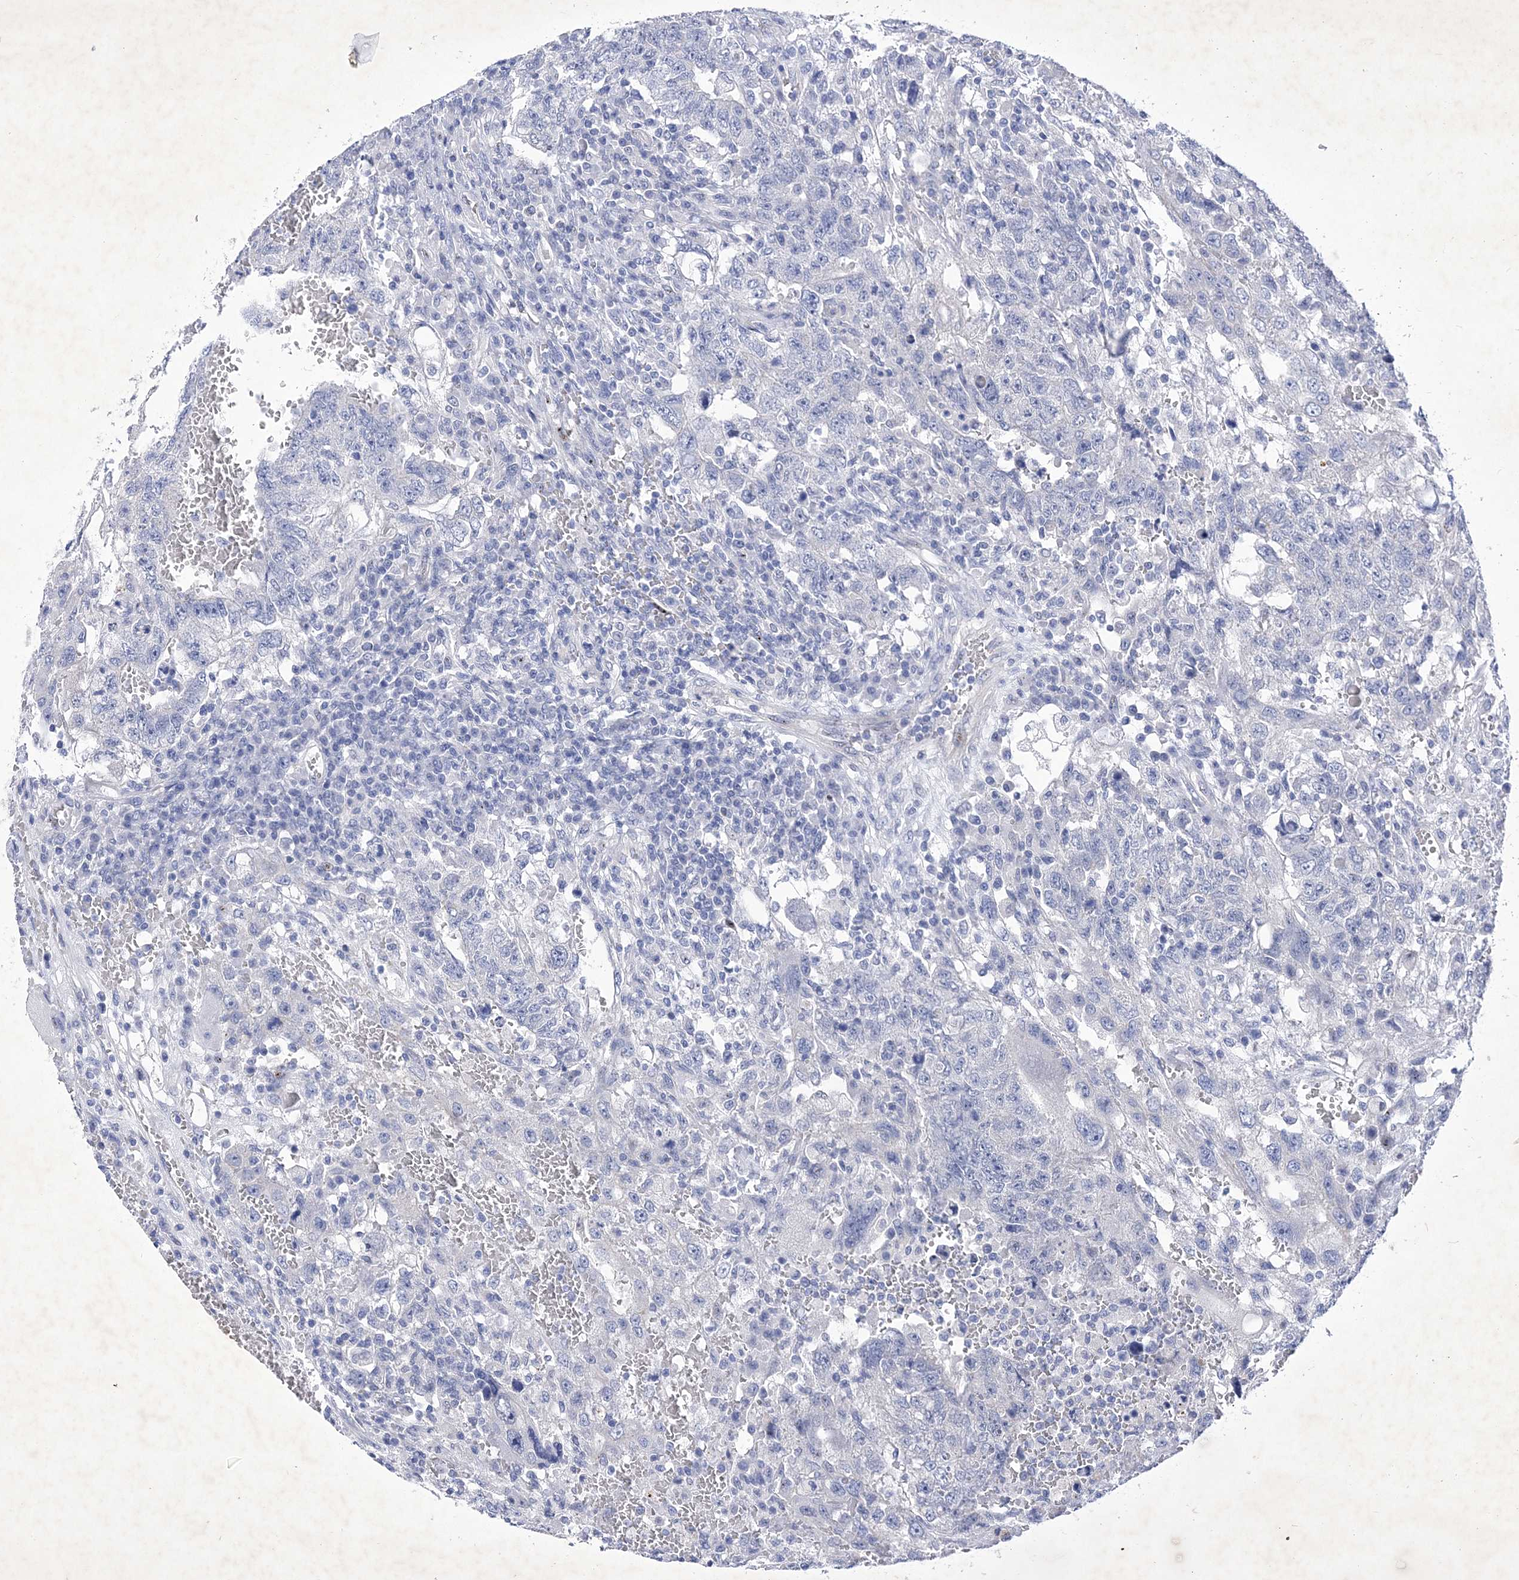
{"staining": {"intensity": "negative", "quantity": "none", "location": "none"}, "tissue": "testis cancer", "cell_type": "Tumor cells", "image_type": "cancer", "snomed": [{"axis": "morphology", "description": "Carcinoma, Embryonal, NOS"}, {"axis": "topography", "description": "Testis"}], "caption": "Immunohistochemical staining of testis cancer (embryonal carcinoma) exhibits no significant positivity in tumor cells. The staining is performed using DAB brown chromogen with nuclei counter-stained in using hematoxylin.", "gene": "GPN1", "patient": {"sex": "male", "age": 26}}